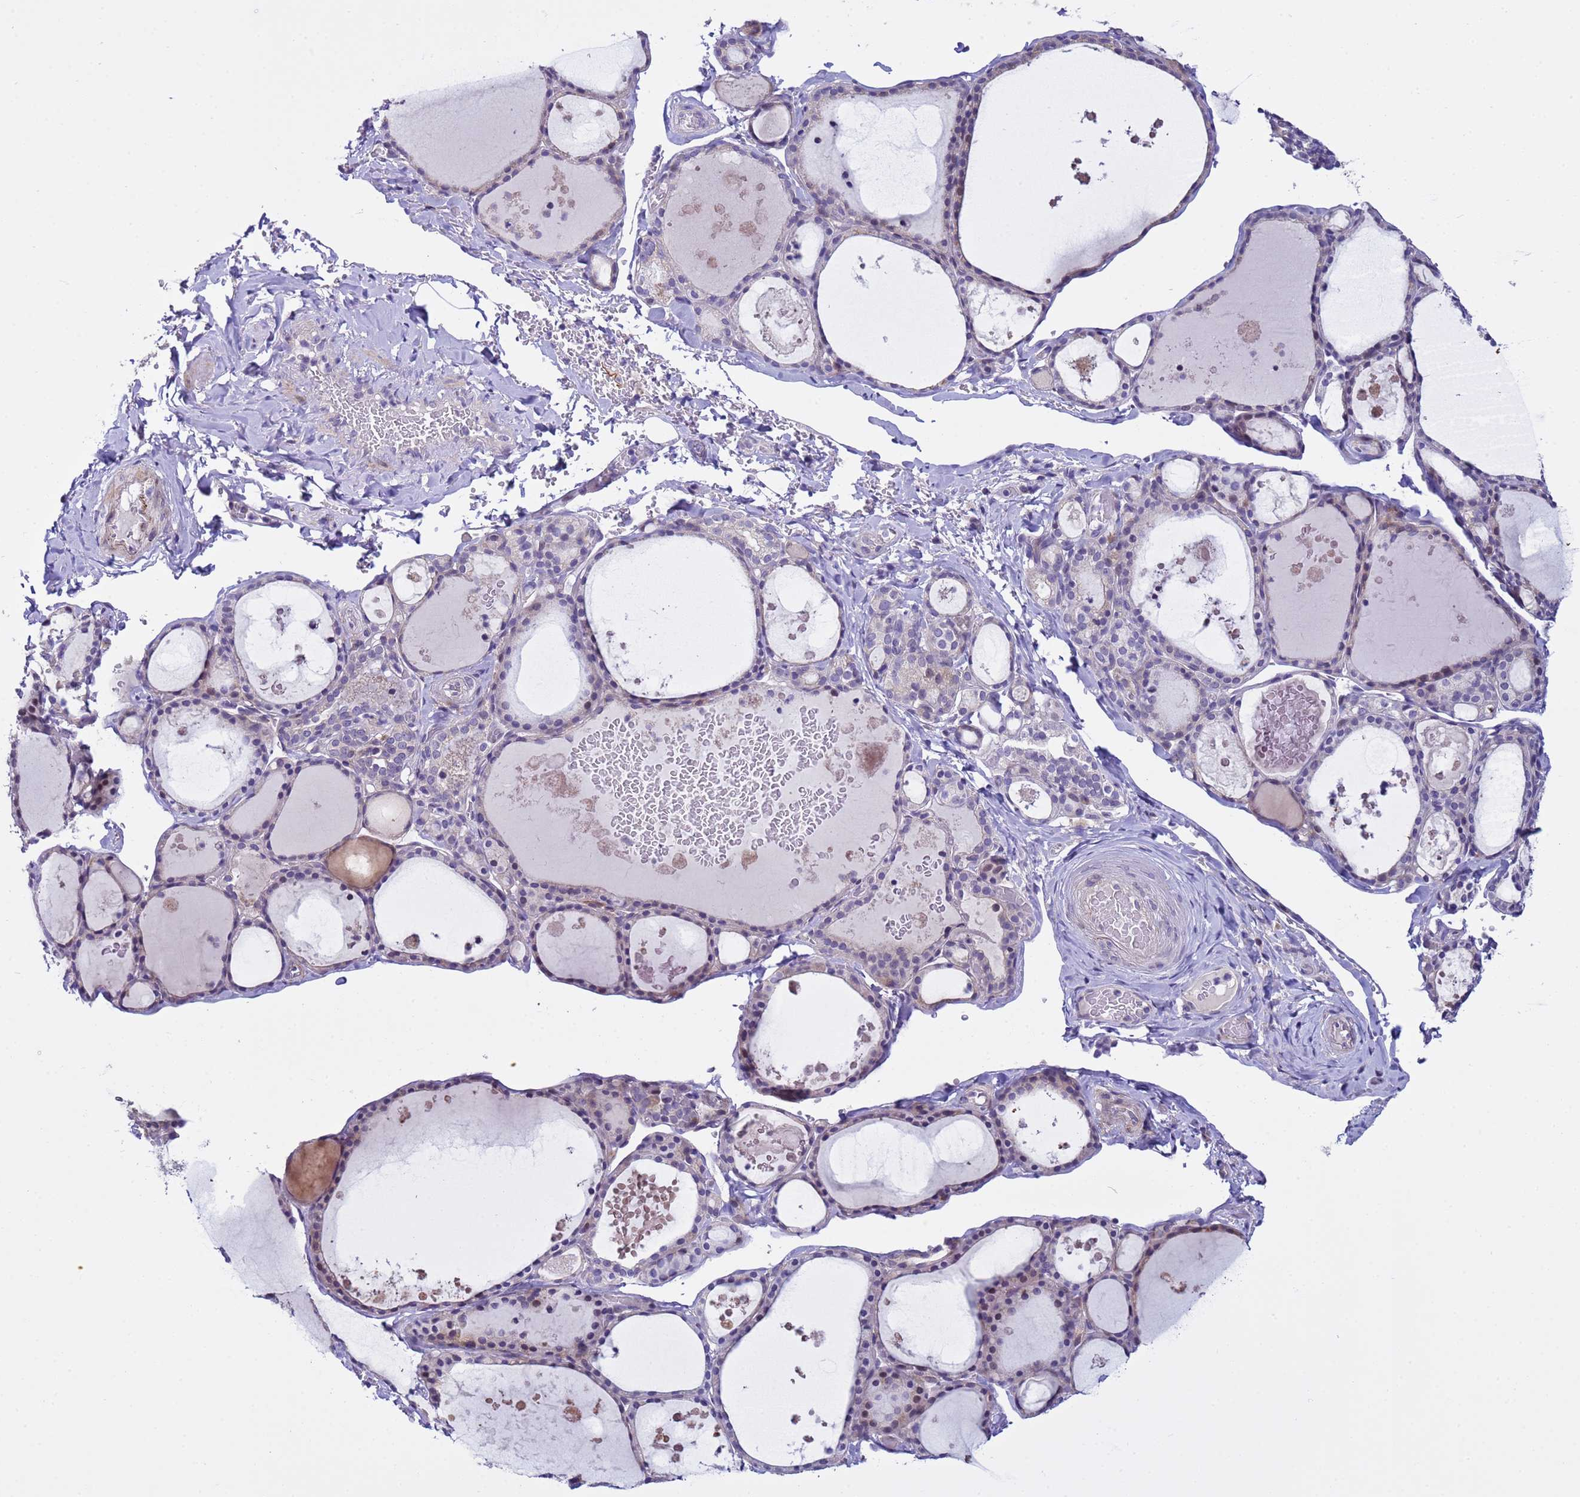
{"staining": {"intensity": "weak", "quantity": "25%-75%", "location": "cytoplasmic/membranous"}, "tissue": "thyroid gland", "cell_type": "Glandular cells", "image_type": "normal", "snomed": [{"axis": "morphology", "description": "Normal tissue, NOS"}, {"axis": "topography", "description": "Thyroid gland"}], "caption": "Thyroid gland stained for a protein (brown) shows weak cytoplasmic/membranous positive staining in about 25%-75% of glandular cells.", "gene": "IGSF11", "patient": {"sex": "male", "age": 56}}